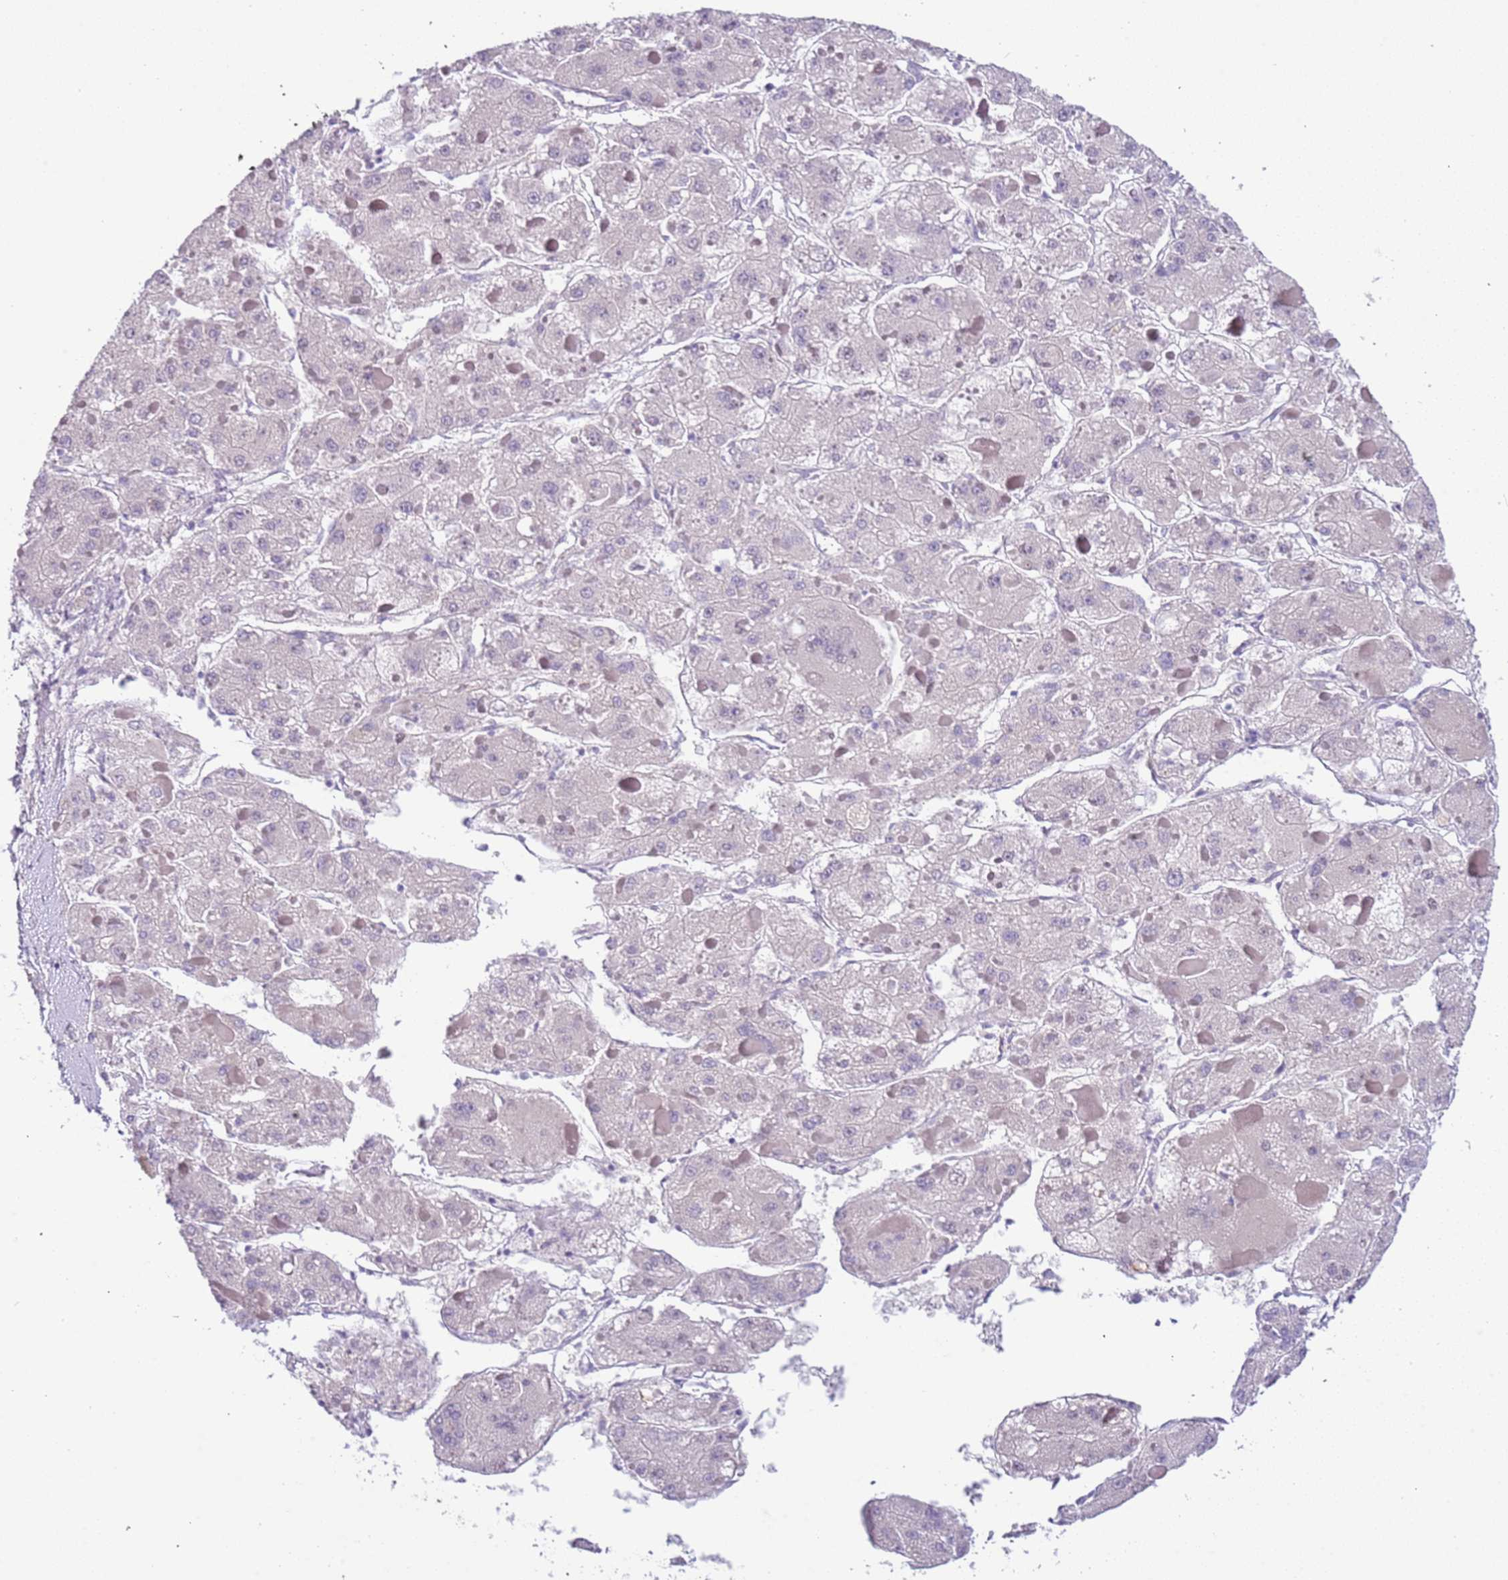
{"staining": {"intensity": "negative", "quantity": "none", "location": "none"}, "tissue": "liver cancer", "cell_type": "Tumor cells", "image_type": "cancer", "snomed": [{"axis": "morphology", "description": "Carcinoma, Hepatocellular, NOS"}, {"axis": "topography", "description": "Liver"}], "caption": "There is no significant staining in tumor cells of liver cancer (hepatocellular carcinoma).", "gene": "PLEKHH1", "patient": {"sex": "female", "age": 73}}